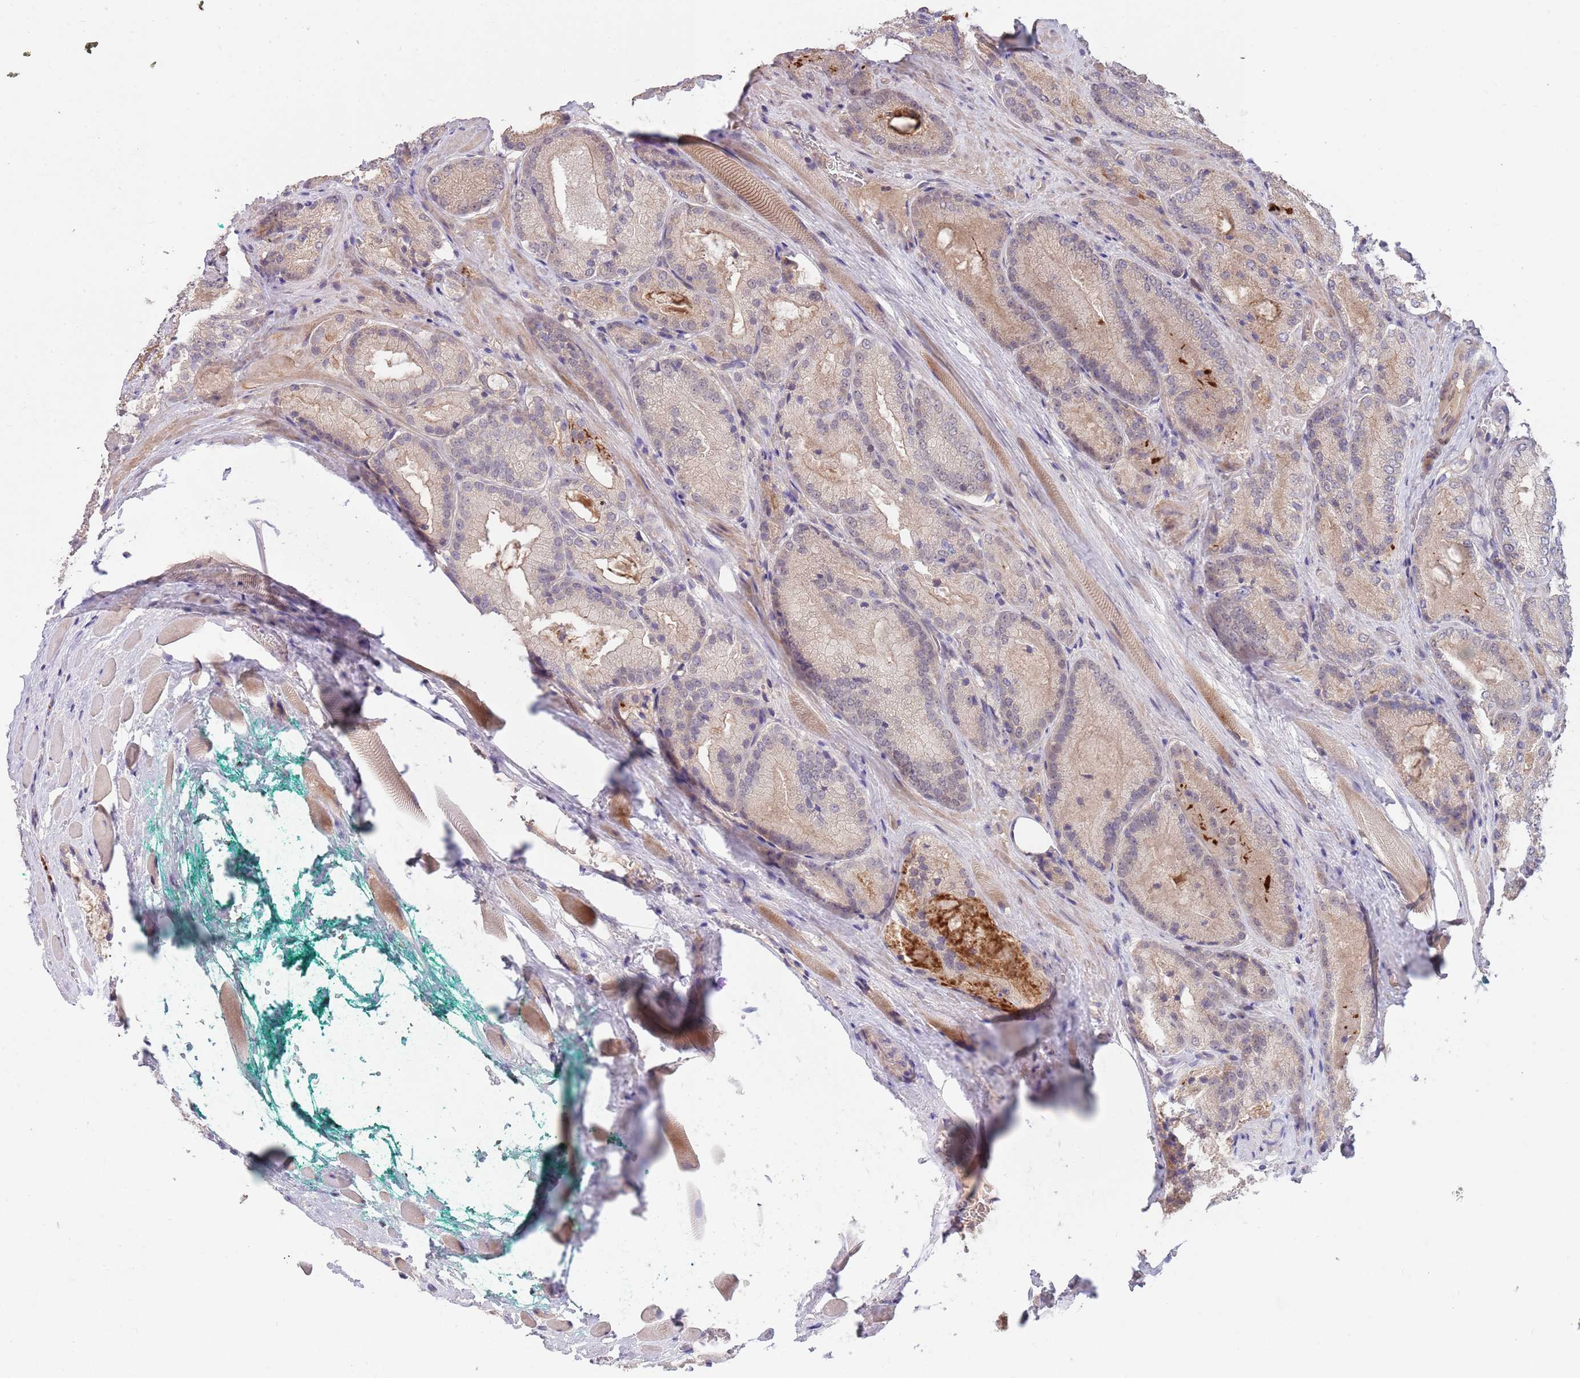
{"staining": {"intensity": "weak", "quantity": "<25%", "location": "cytoplasmic/membranous"}, "tissue": "prostate cancer", "cell_type": "Tumor cells", "image_type": "cancer", "snomed": [{"axis": "morphology", "description": "Adenocarcinoma, Low grade"}, {"axis": "topography", "description": "Prostate"}], "caption": "There is no significant positivity in tumor cells of low-grade adenocarcinoma (prostate).", "gene": "MEI1", "patient": {"sex": "male", "age": 74}}